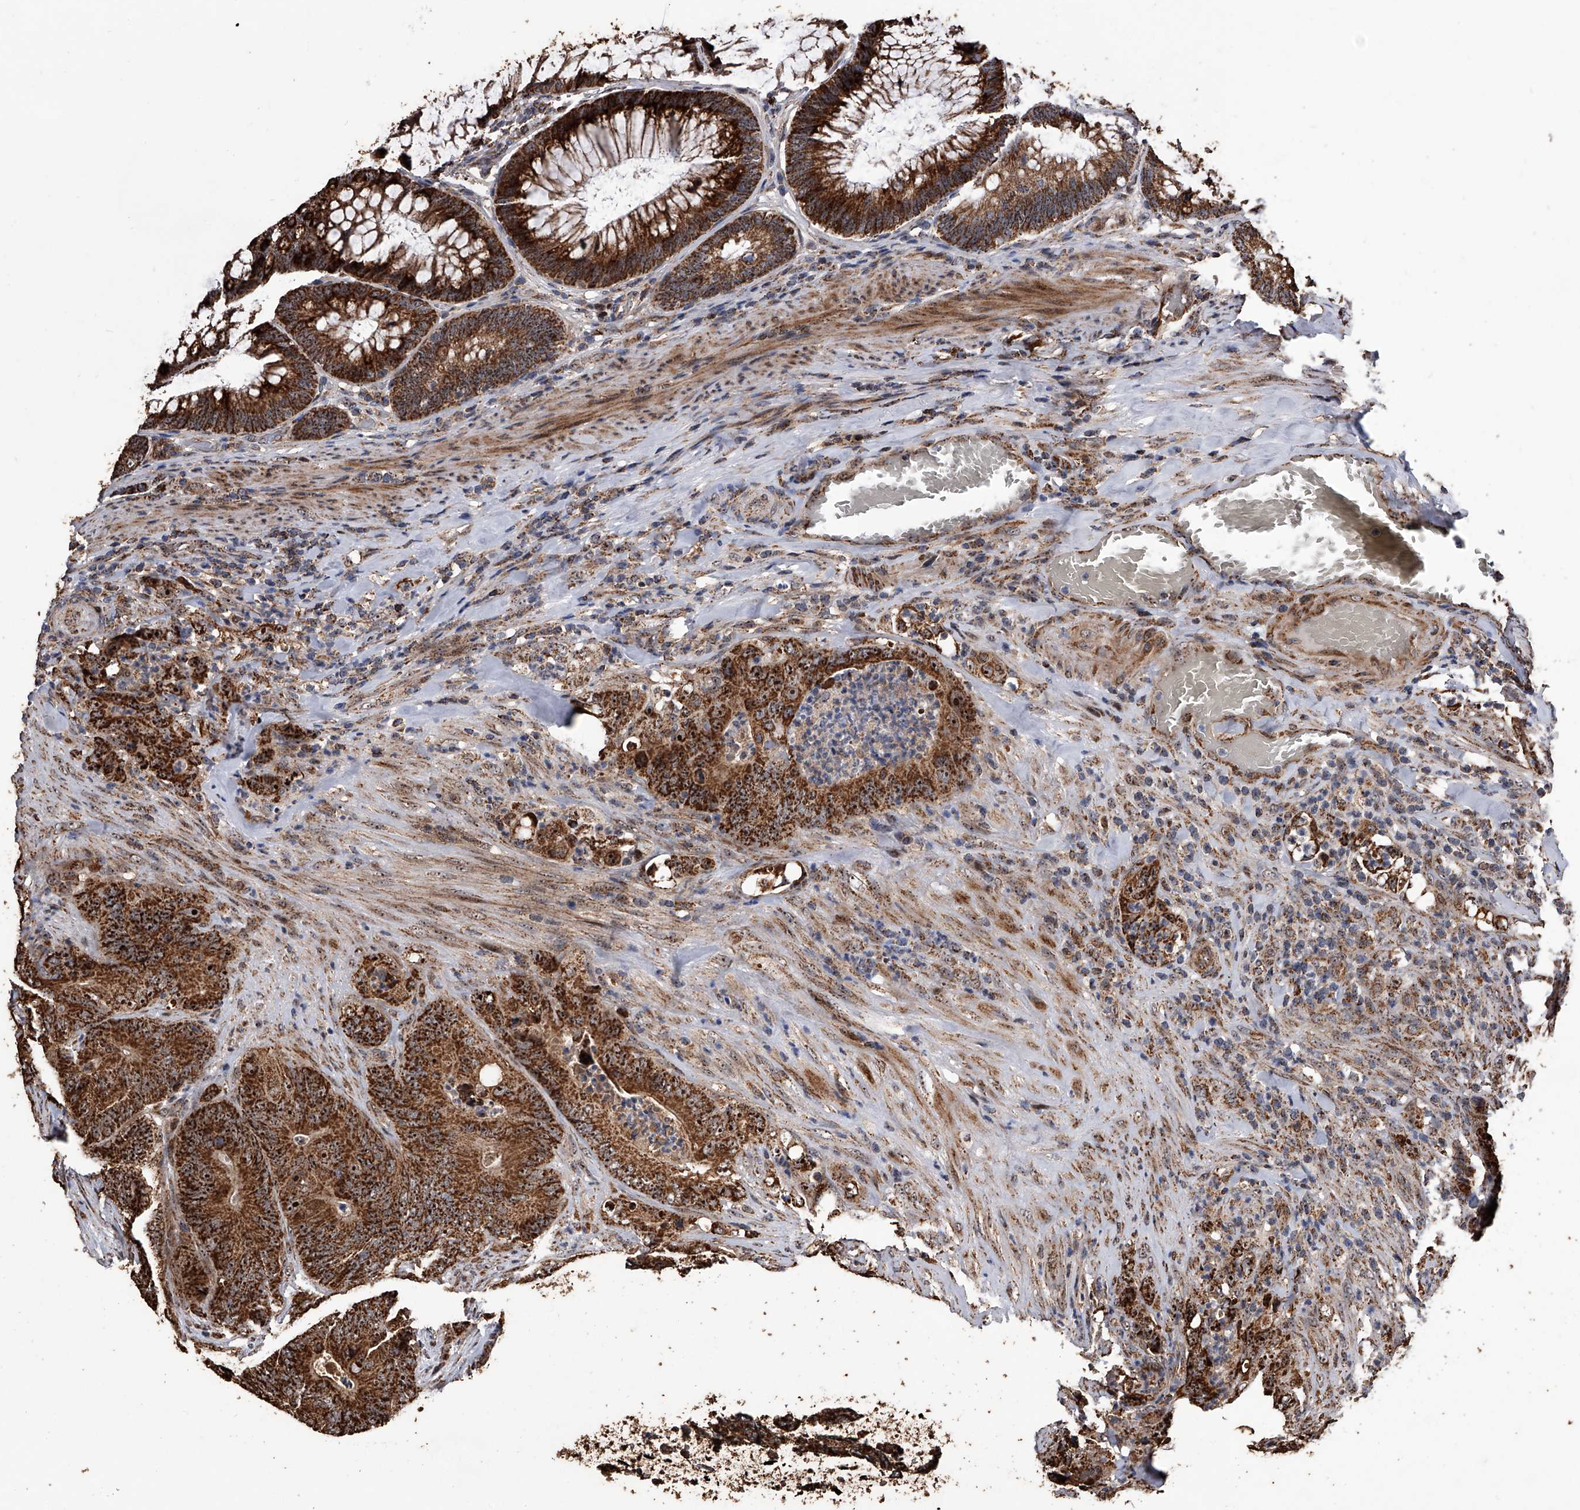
{"staining": {"intensity": "strong", "quantity": ">75%", "location": "cytoplasmic/membranous"}, "tissue": "colorectal cancer", "cell_type": "Tumor cells", "image_type": "cancer", "snomed": [{"axis": "morphology", "description": "Normal tissue, NOS"}, {"axis": "topography", "description": "Colon"}], "caption": "Colorectal cancer stained with DAB (3,3'-diaminobenzidine) immunohistochemistry displays high levels of strong cytoplasmic/membranous staining in about >75% of tumor cells.", "gene": "SMPDL3A", "patient": {"sex": "female", "age": 82}}